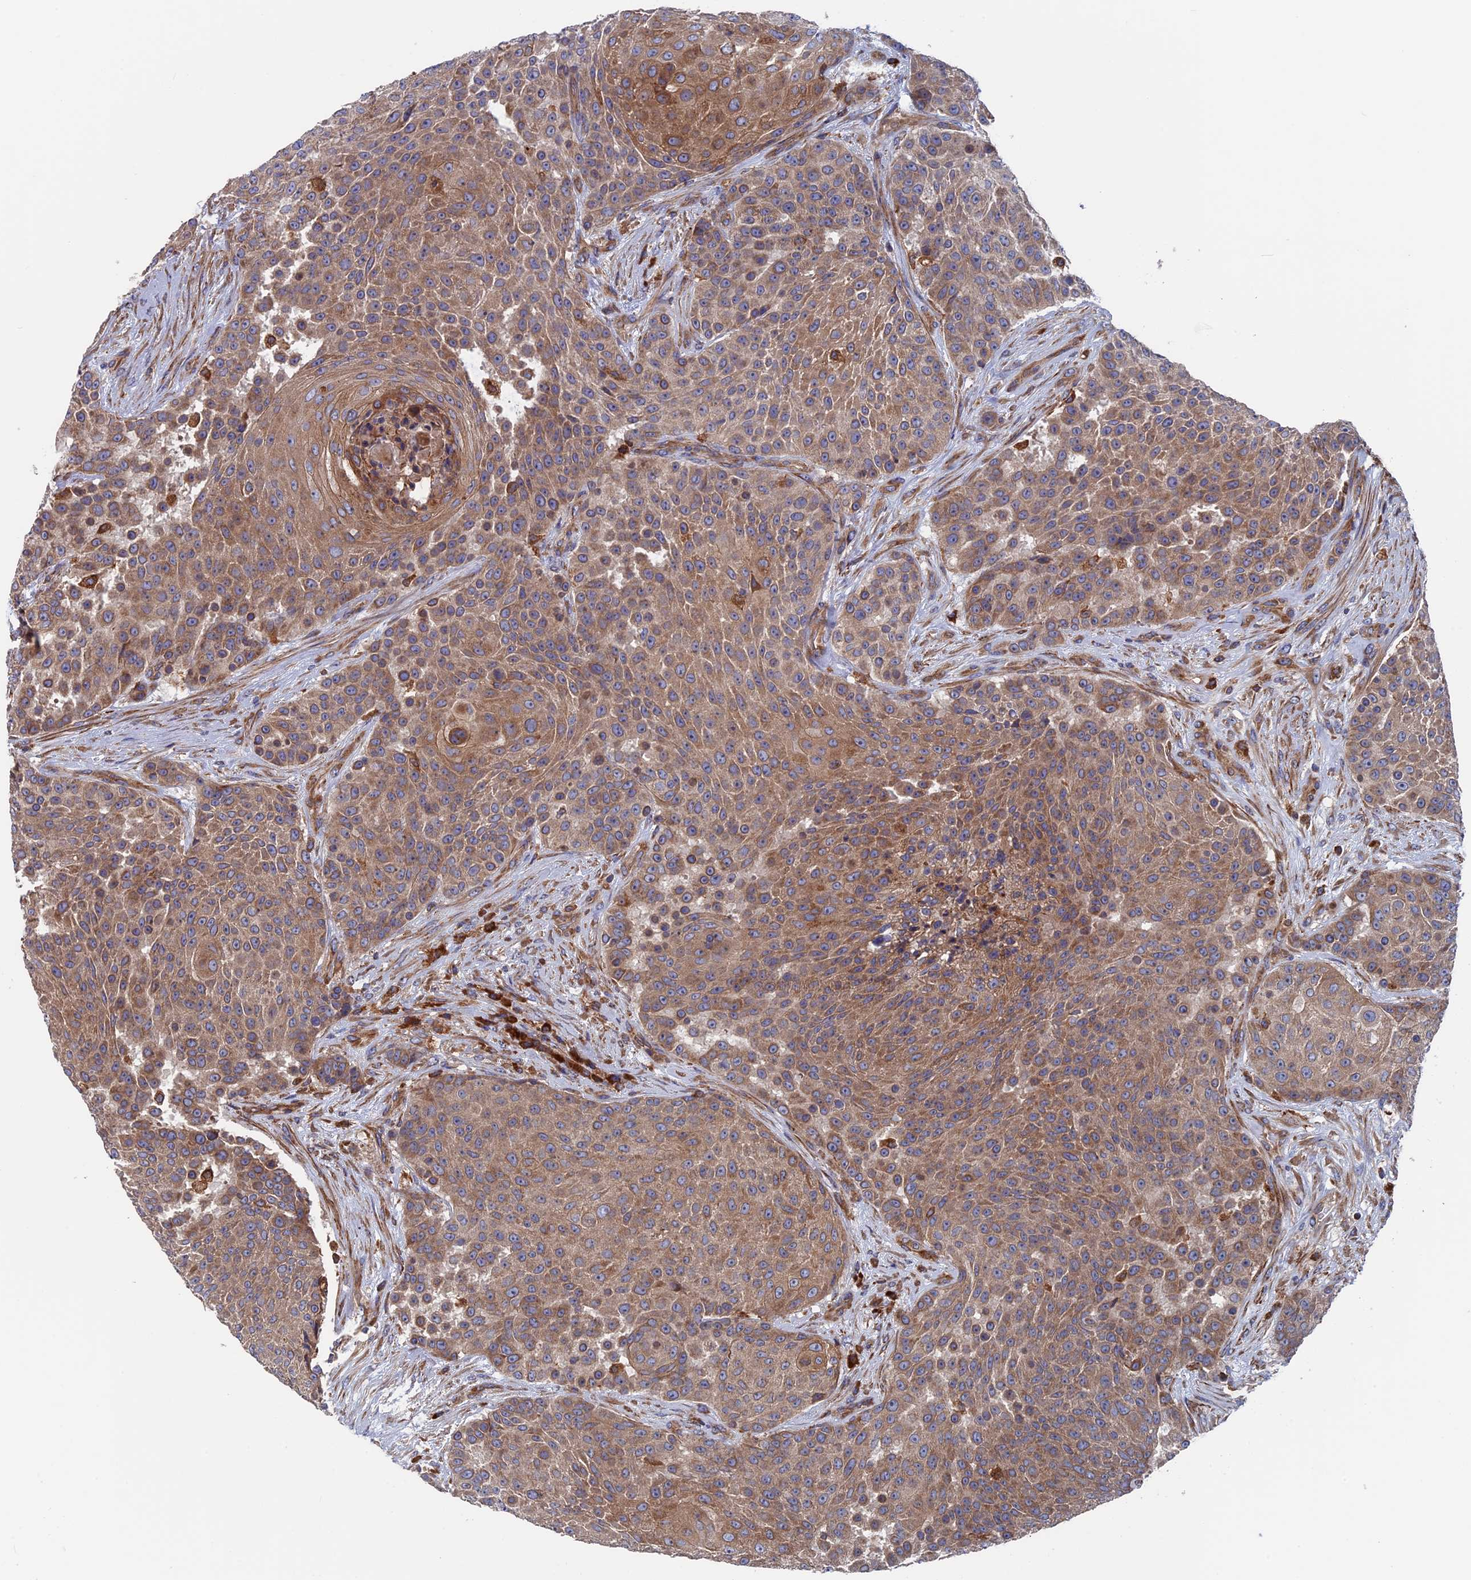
{"staining": {"intensity": "moderate", "quantity": ">75%", "location": "cytoplasmic/membranous"}, "tissue": "urothelial cancer", "cell_type": "Tumor cells", "image_type": "cancer", "snomed": [{"axis": "morphology", "description": "Urothelial carcinoma, High grade"}, {"axis": "topography", "description": "Urinary bladder"}], "caption": "The photomicrograph displays staining of urothelial cancer, revealing moderate cytoplasmic/membranous protein positivity (brown color) within tumor cells.", "gene": "DNAJC3", "patient": {"sex": "female", "age": 63}}